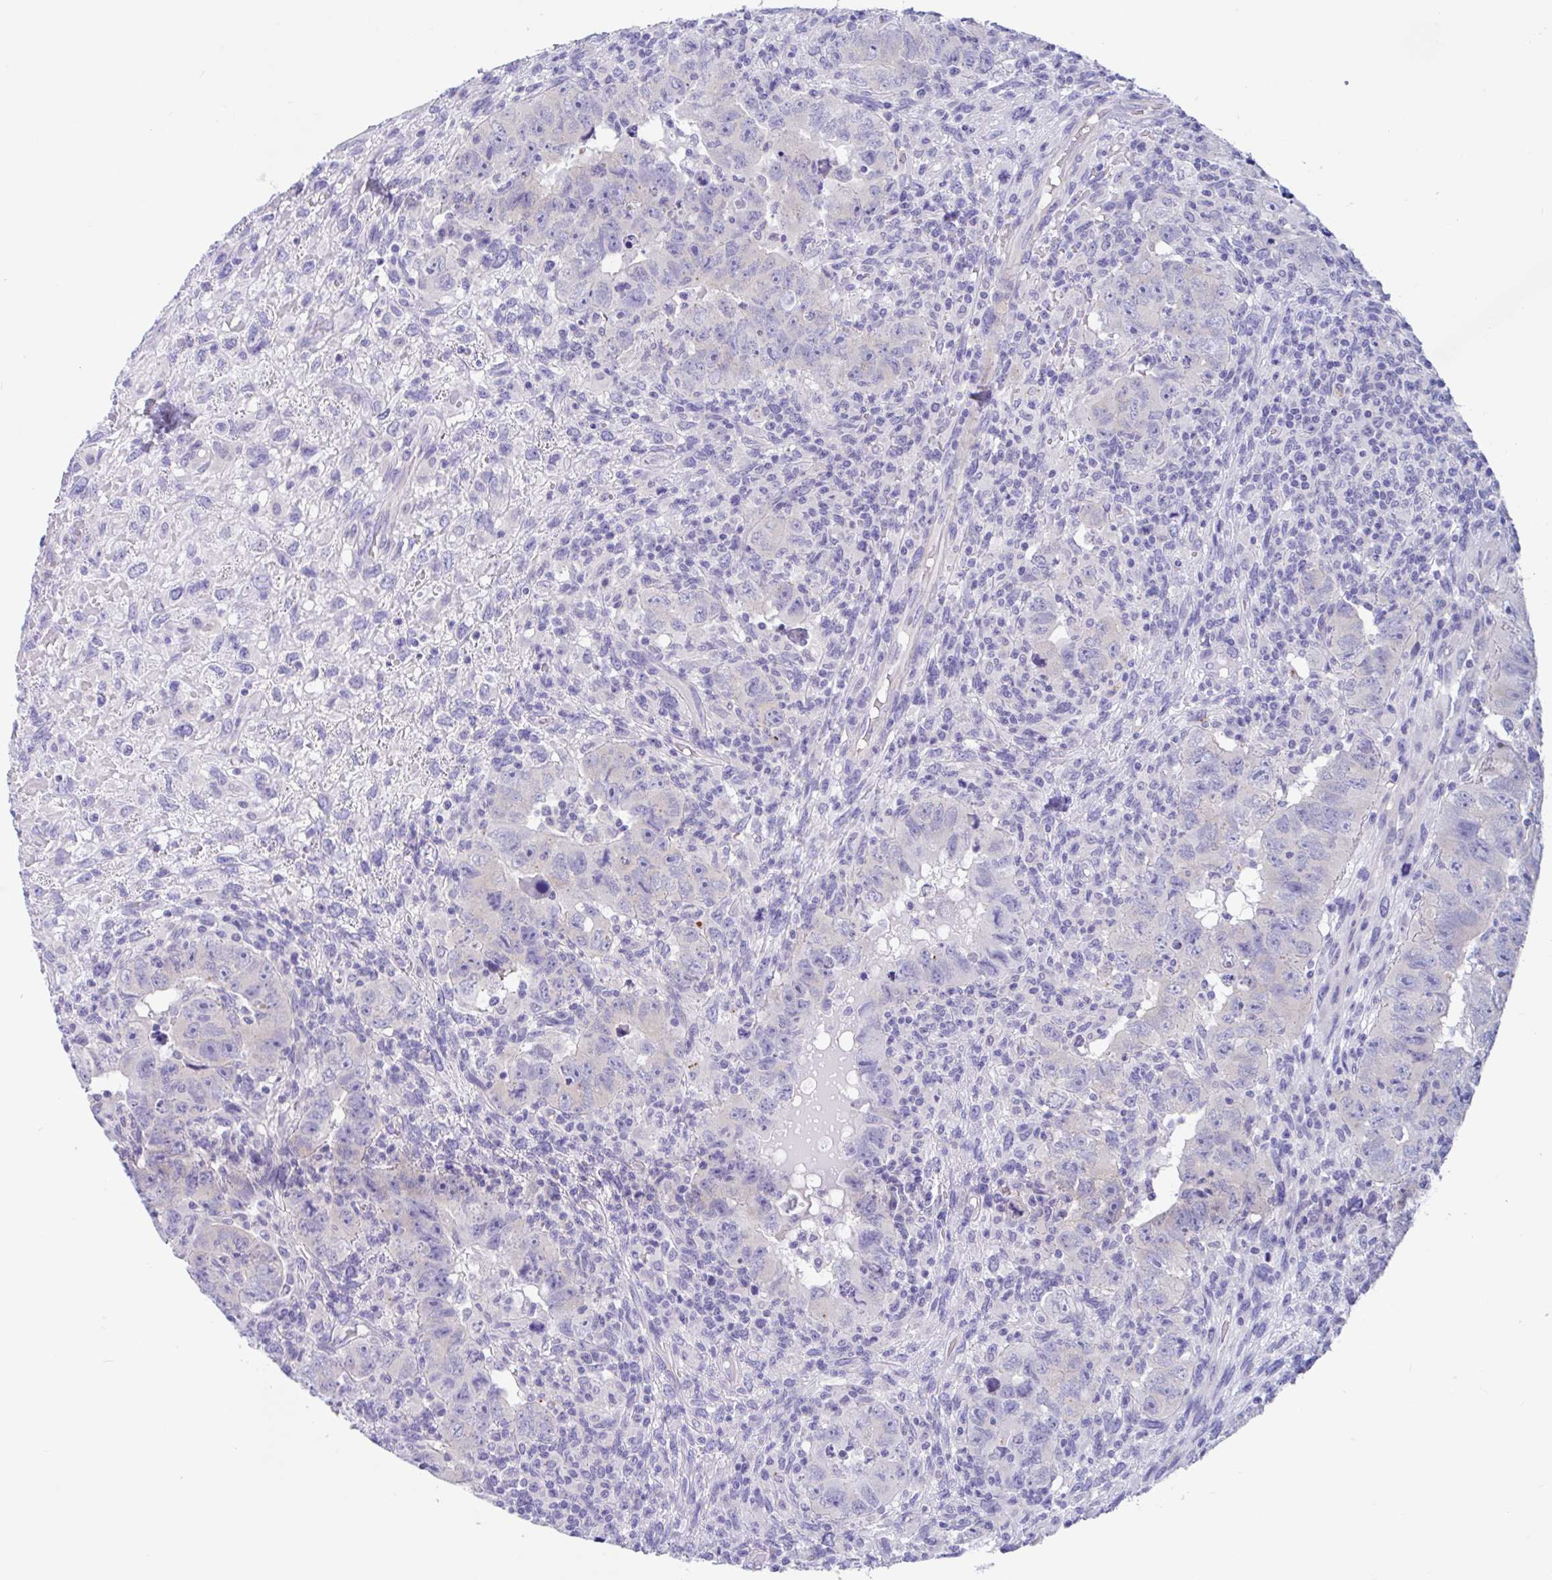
{"staining": {"intensity": "negative", "quantity": "none", "location": "none"}, "tissue": "testis cancer", "cell_type": "Tumor cells", "image_type": "cancer", "snomed": [{"axis": "morphology", "description": "Carcinoma, Embryonal, NOS"}, {"axis": "topography", "description": "Testis"}], "caption": "A micrograph of testis embryonal carcinoma stained for a protein displays no brown staining in tumor cells.", "gene": "OR6N2", "patient": {"sex": "male", "age": 24}}